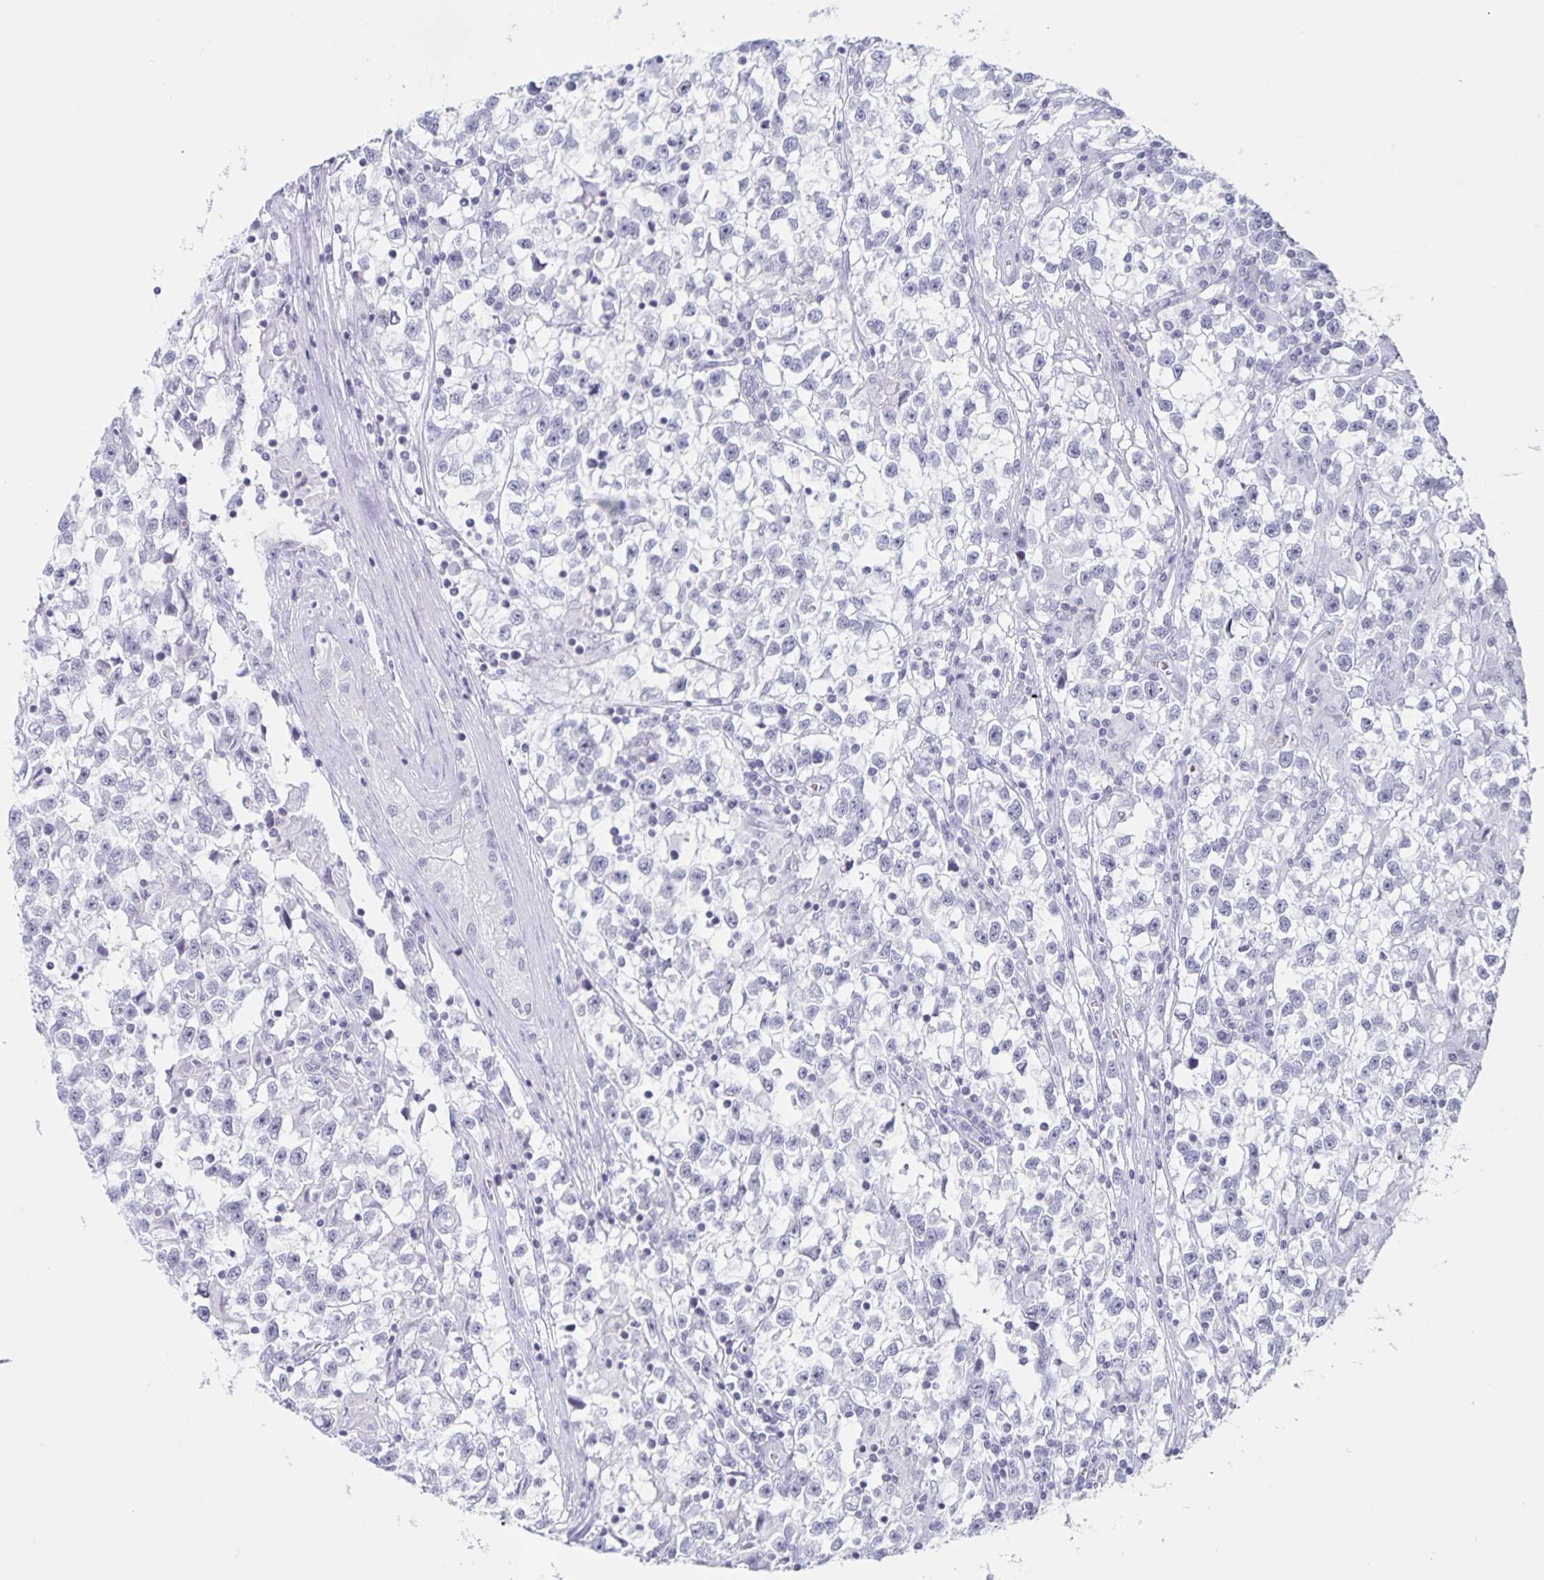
{"staining": {"intensity": "negative", "quantity": "none", "location": "none"}, "tissue": "testis cancer", "cell_type": "Tumor cells", "image_type": "cancer", "snomed": [{"axis": "morphology", "description": "Seminoma, NOS"}, {"axis": "topography", "description": "Testis"}], "caption": "Seminoma (testis) was stained to show a protein in brown. There is no significant expression in tumor cells. Nuclei are stained in blue.", "gene": "LCE6A", "patient": {"sex": "male", "age": 31}}